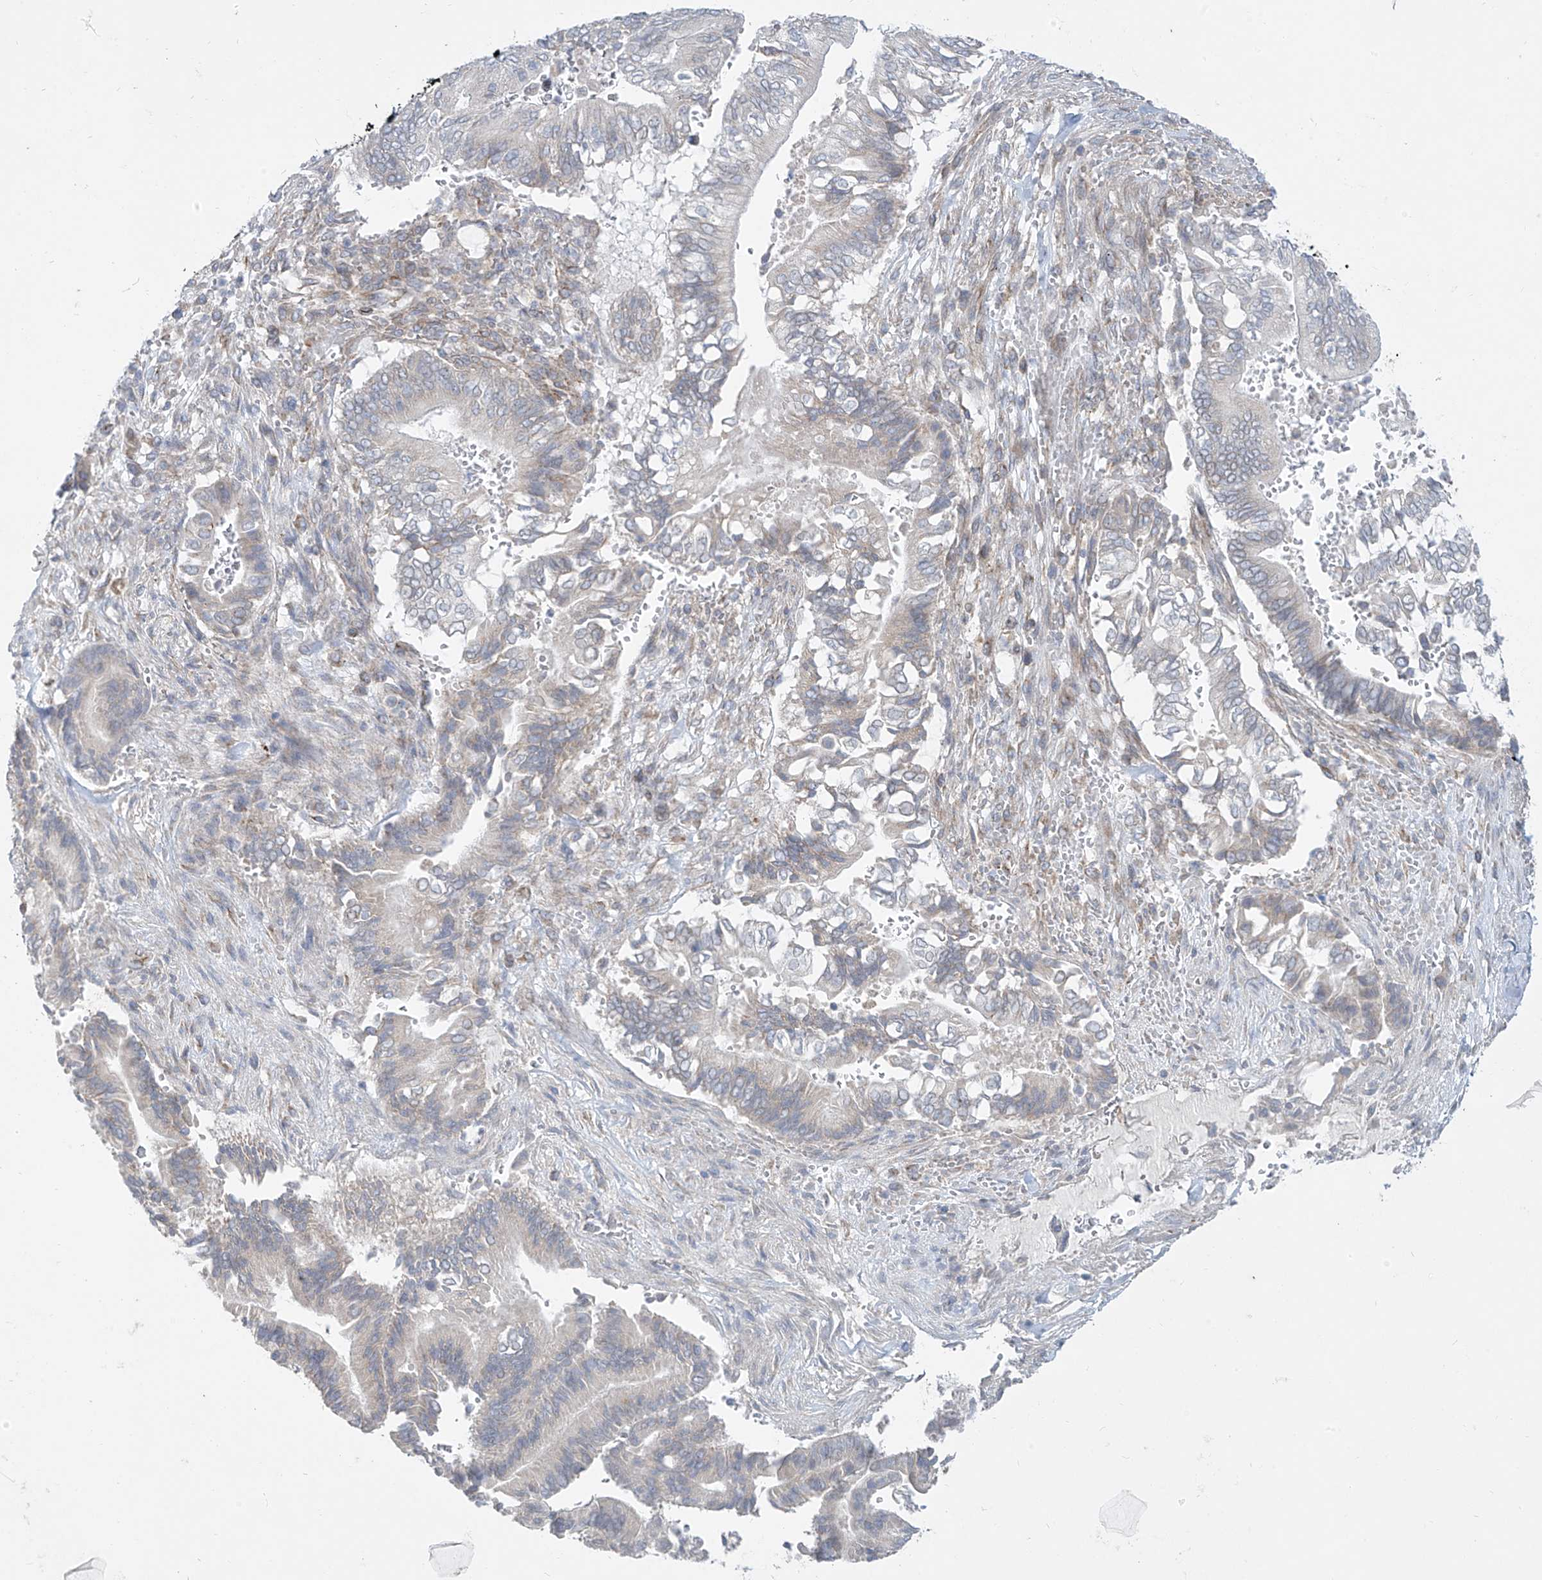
{"staining": {"intensity": "negative", "quantity": "none", "location": "none"}, "tissue": "pancreatic cancer", "cell_type": "Tumor cells", "image_type": "cancer", "snomed": [{"axis": "morphology", "description": "Adenocarcinoma, NOS"}, {"axis": "topography", "description": "Pancreas"}], "caption": "Tumor cells are negative for protein expression in human pancreatic adenocarcinoma. The staining was performed using DAB to visualize the protein expression in brown, while the nuclei were stained in blue with hematoxylin (Magnification: 20x).", "gene": "KRTAP25-1", "patient": {"sex": "male", "age": 68}}